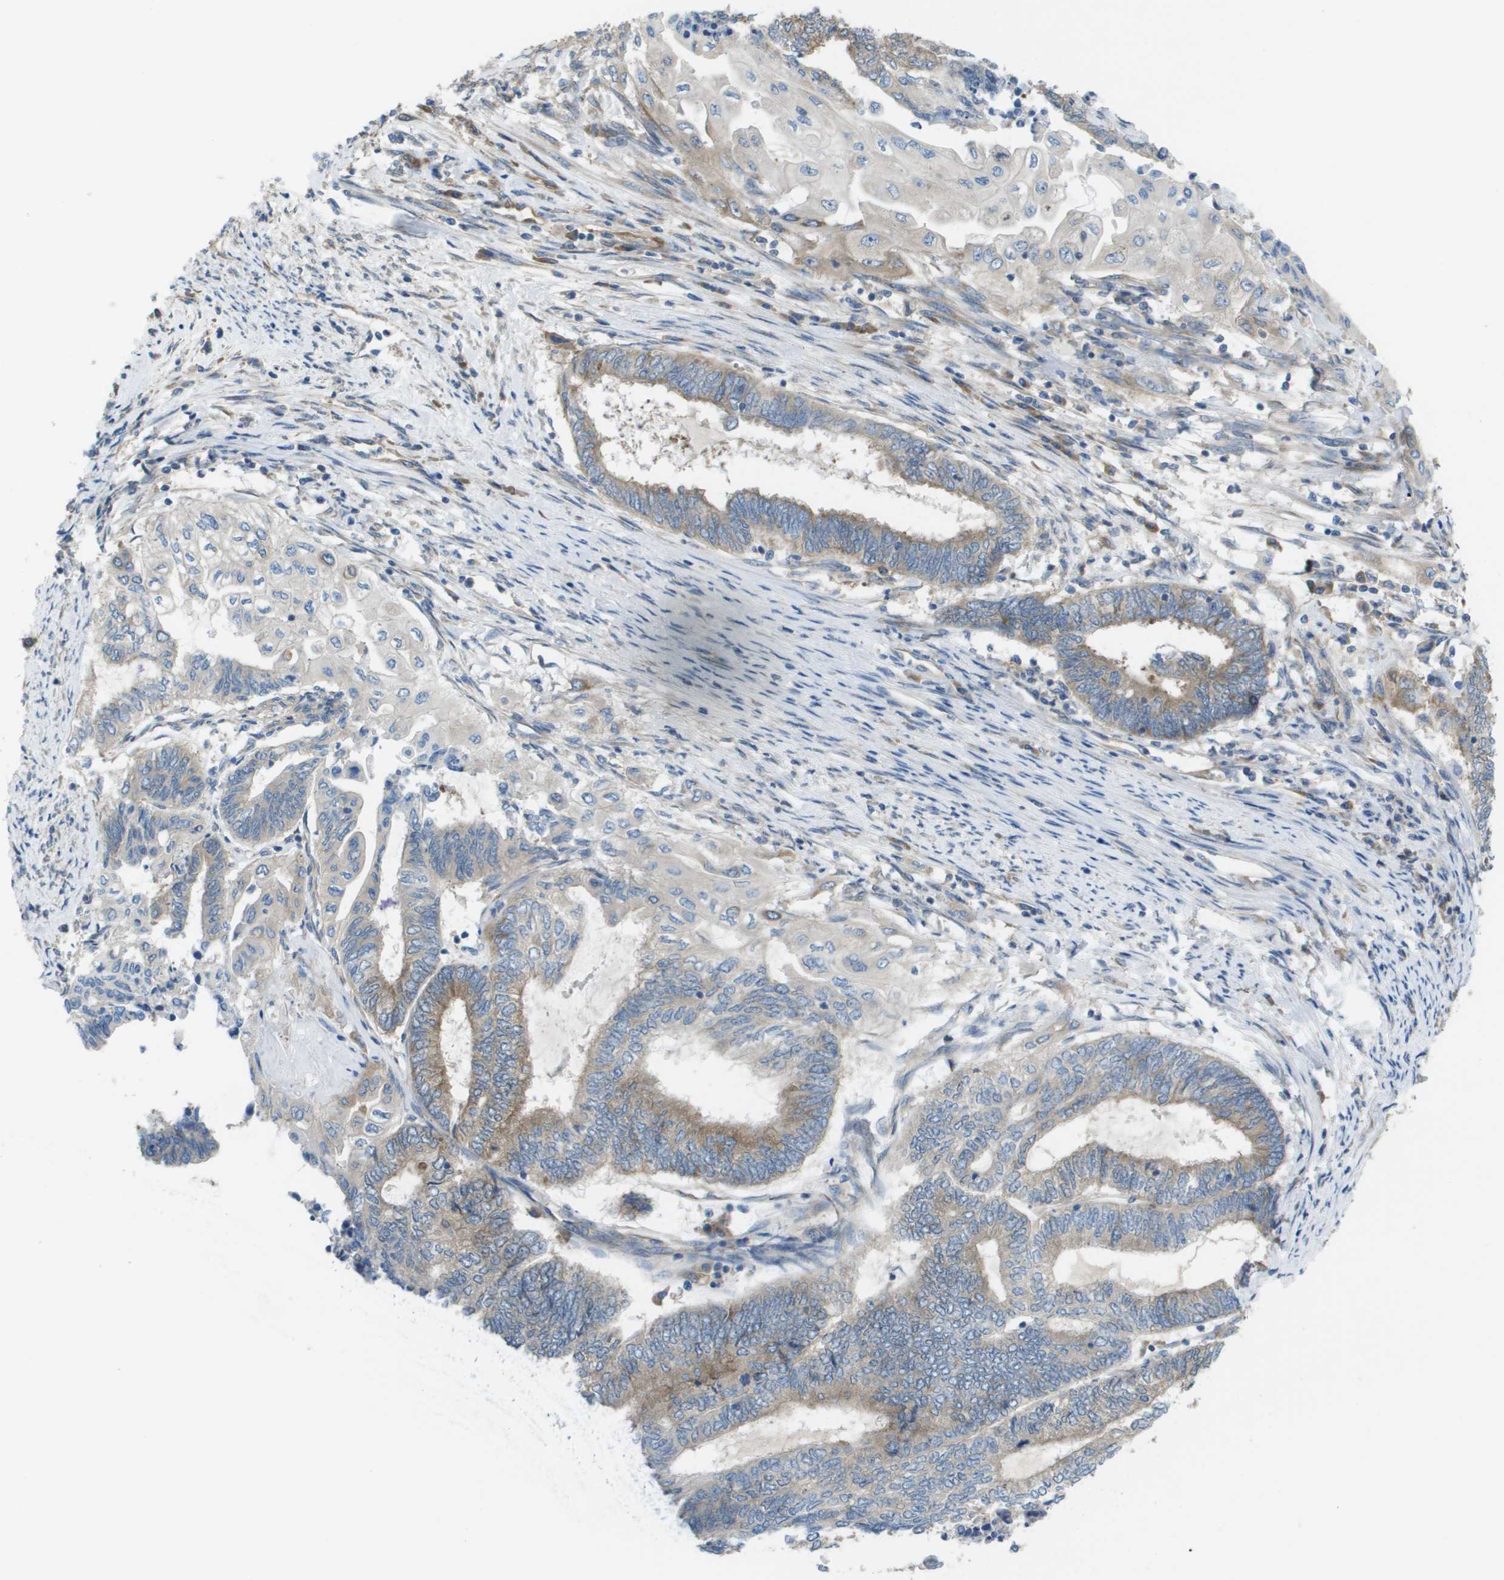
{"staining": {"intensity": "weak", "quantity": "<25%", "location": "cytoplasmic/membranous"}, "tissue": "endometrial cancer", "cell_type": "Tumor cells", "image_type": "cancer", "snomed": [{"axis": "morphology", "description": "Adenocarcinoma, NOS"}, {"axis": "topography", "description": "Uterus"}, {"axis": "topography", "description": "Endometrium"}], "caption": "Endometrial adenocarcinoma stained for a protein using immunohistochemistry exhibits no positivity tumor cells.", "gene": "EIF4G2", "patient": {"sex": "female", "age": 70}}